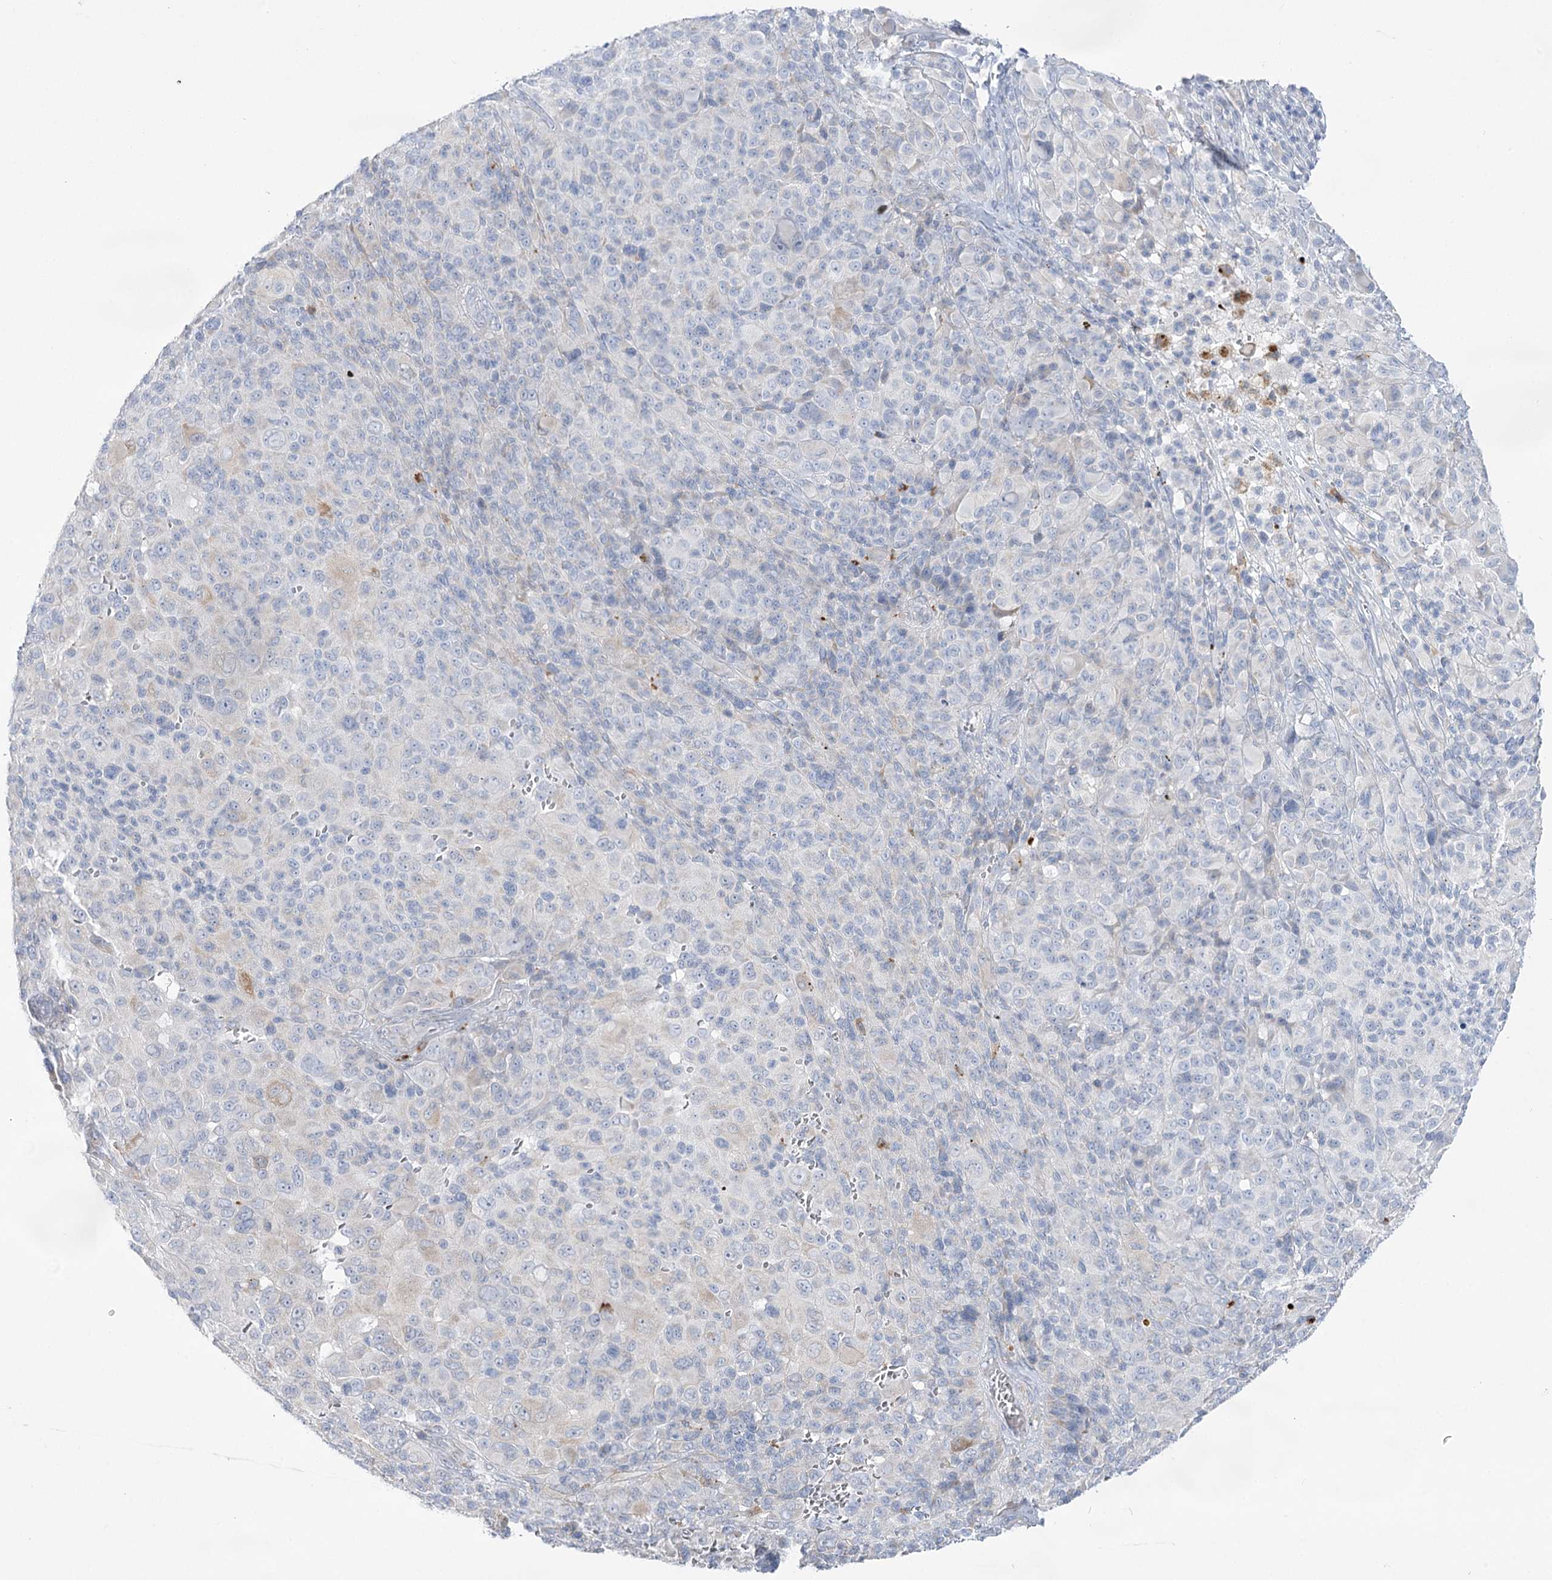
{"staining": {"intensity": "negative", "quantity": "none", "location": "none"}, "tissue": "melanoma", "cell_type": "Tumor cells", "image_type": "cancer", "snomed": [{"axis": "morphology", "description": "Malignant melanoma, NOS"}, {"axis": "topography", "description": "Skin of trunk"}], "caption": "High power microscopy image of an immunohistochemistry histopathology image of melanoma, revealing no significant staining in tumor cells.", "gene": "SIAE", "patient": {"sex": "male", "age": 71}}